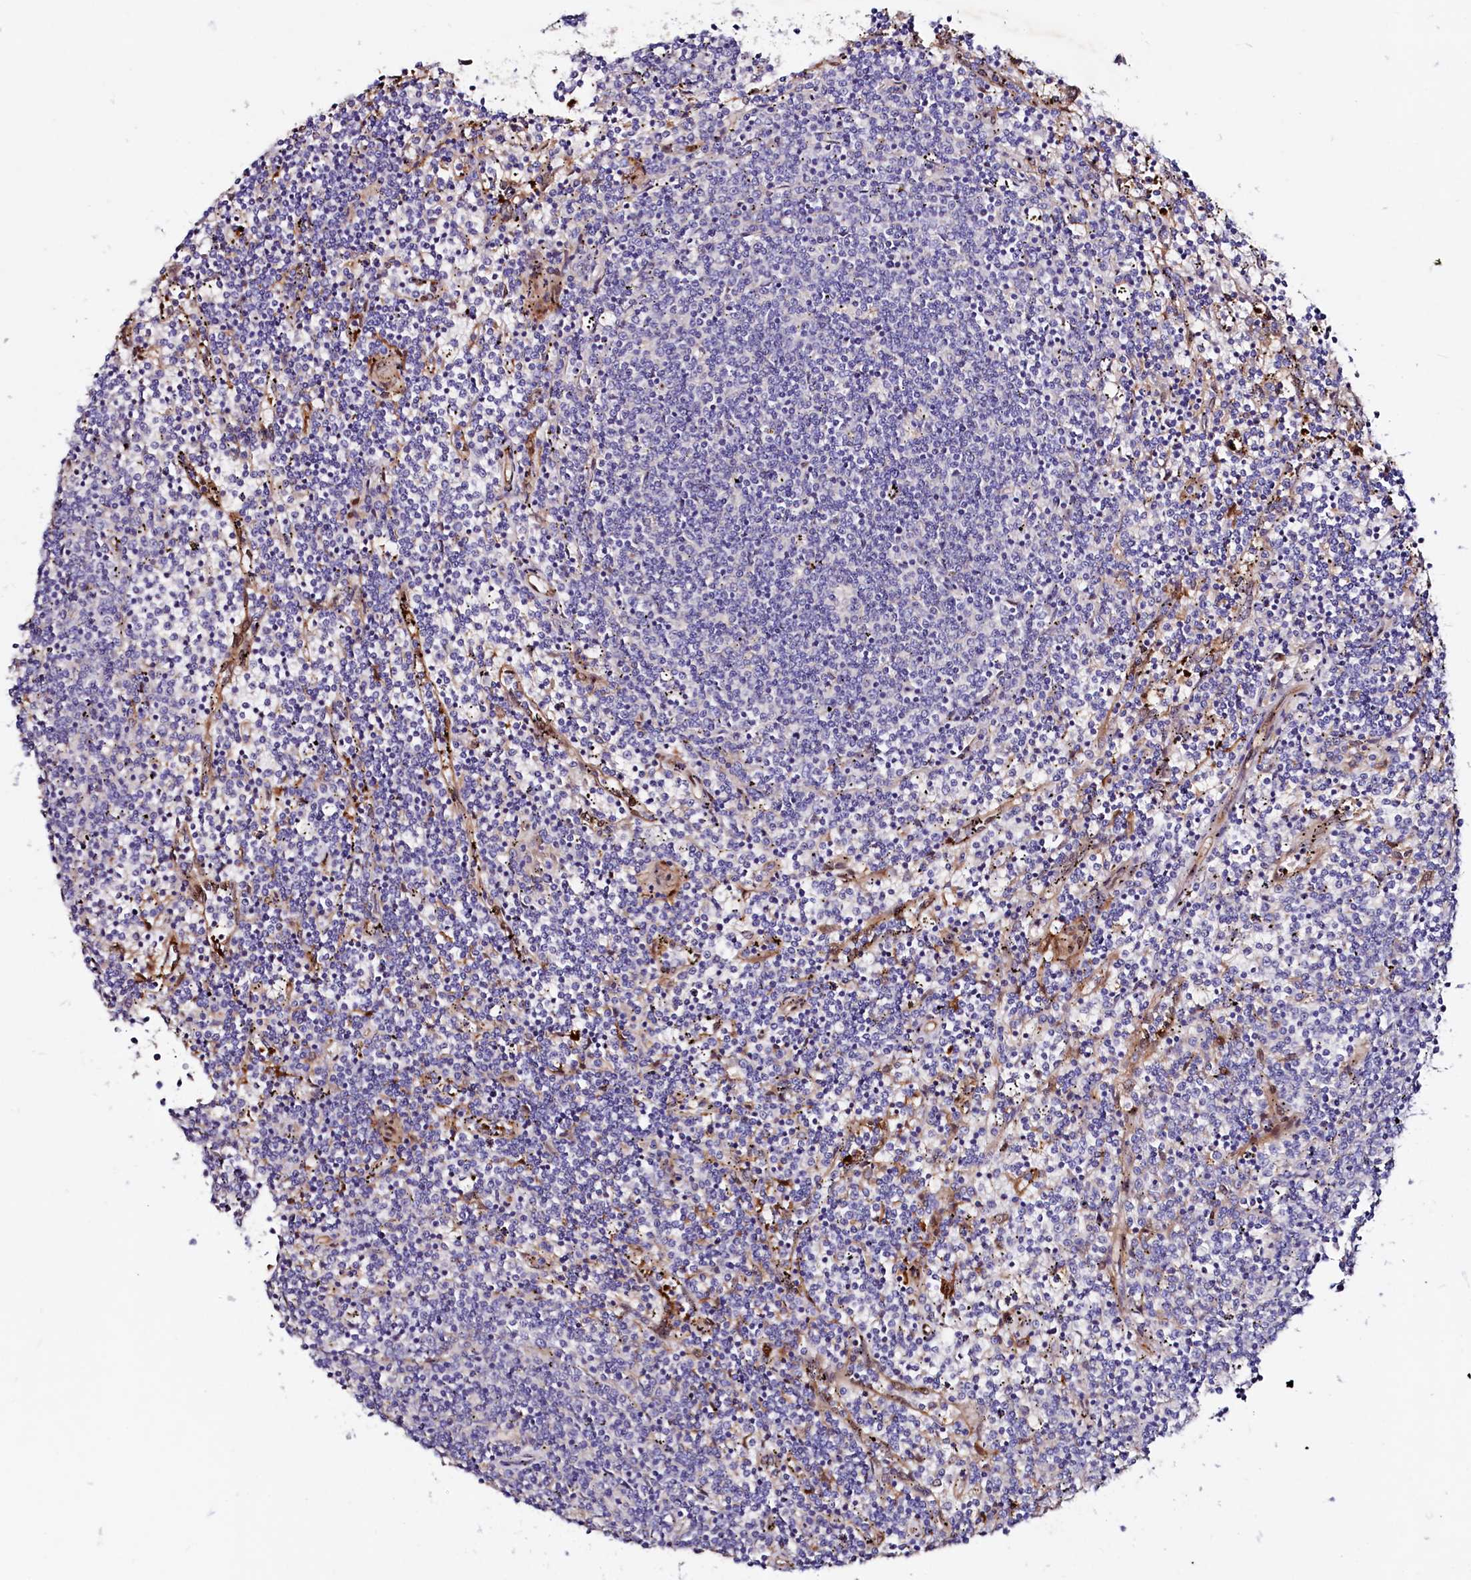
{"staining": {"intensity": "negative", "quantity": "none", "location": "none"}, "tissue": "lymphoma", "cell_type": "Tumor cells", "image_type": "cancer", "snomed": [{"axis": "morphology", "description": "Malignant lymphoma, non-Hodgkin's type, Low grade"}, {"axis": "topography", "description": "Spleen"}], "caption": "Lymphoma was stained to show a protein in brown. There is no significant staining in tumor cells.", "gene": "IL17RD", "patient": {"sex": "female", "age": 50}}